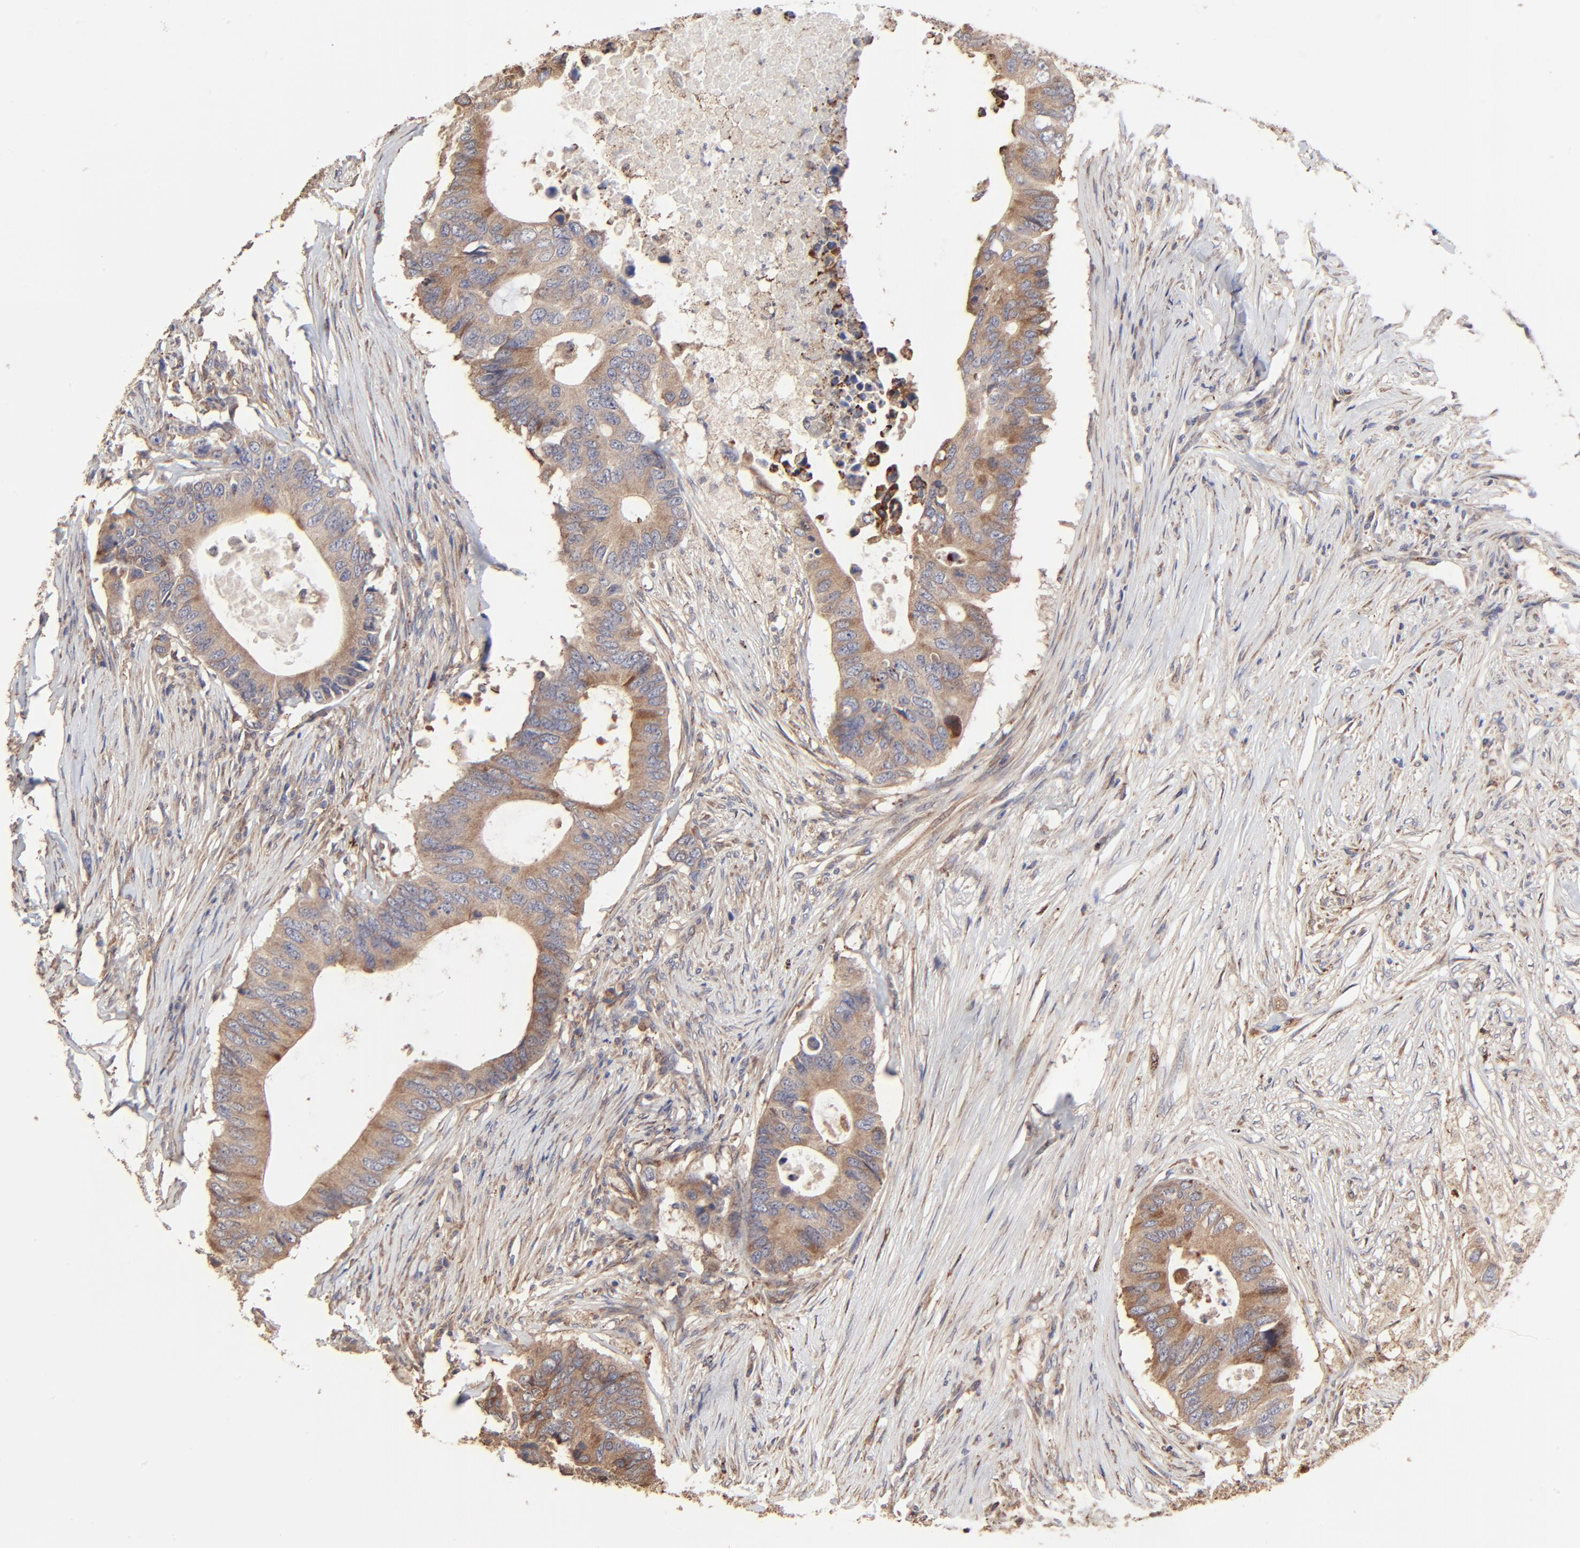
{"staining": {"intensity": "strong", "quantity": ">75%", "location": "cytoplasmic/membranous"}, "tissue": "colorectal cancer", "cell_type": "Tumor cells", "image_type": "cancer", "snomed": [{"axis": "morphology", "description": "Adenocarcinoma, NOS"}, {"axis": "topography", "description": "Colon"}], "caption": "Protein expression analysis of human colorectal adenocarcinoma reveals strong cytoplasmic/membranous staining in about >75% of tumor cells.", "gene": "ELP2", "patient": {"sex": "male", "age": 71}}